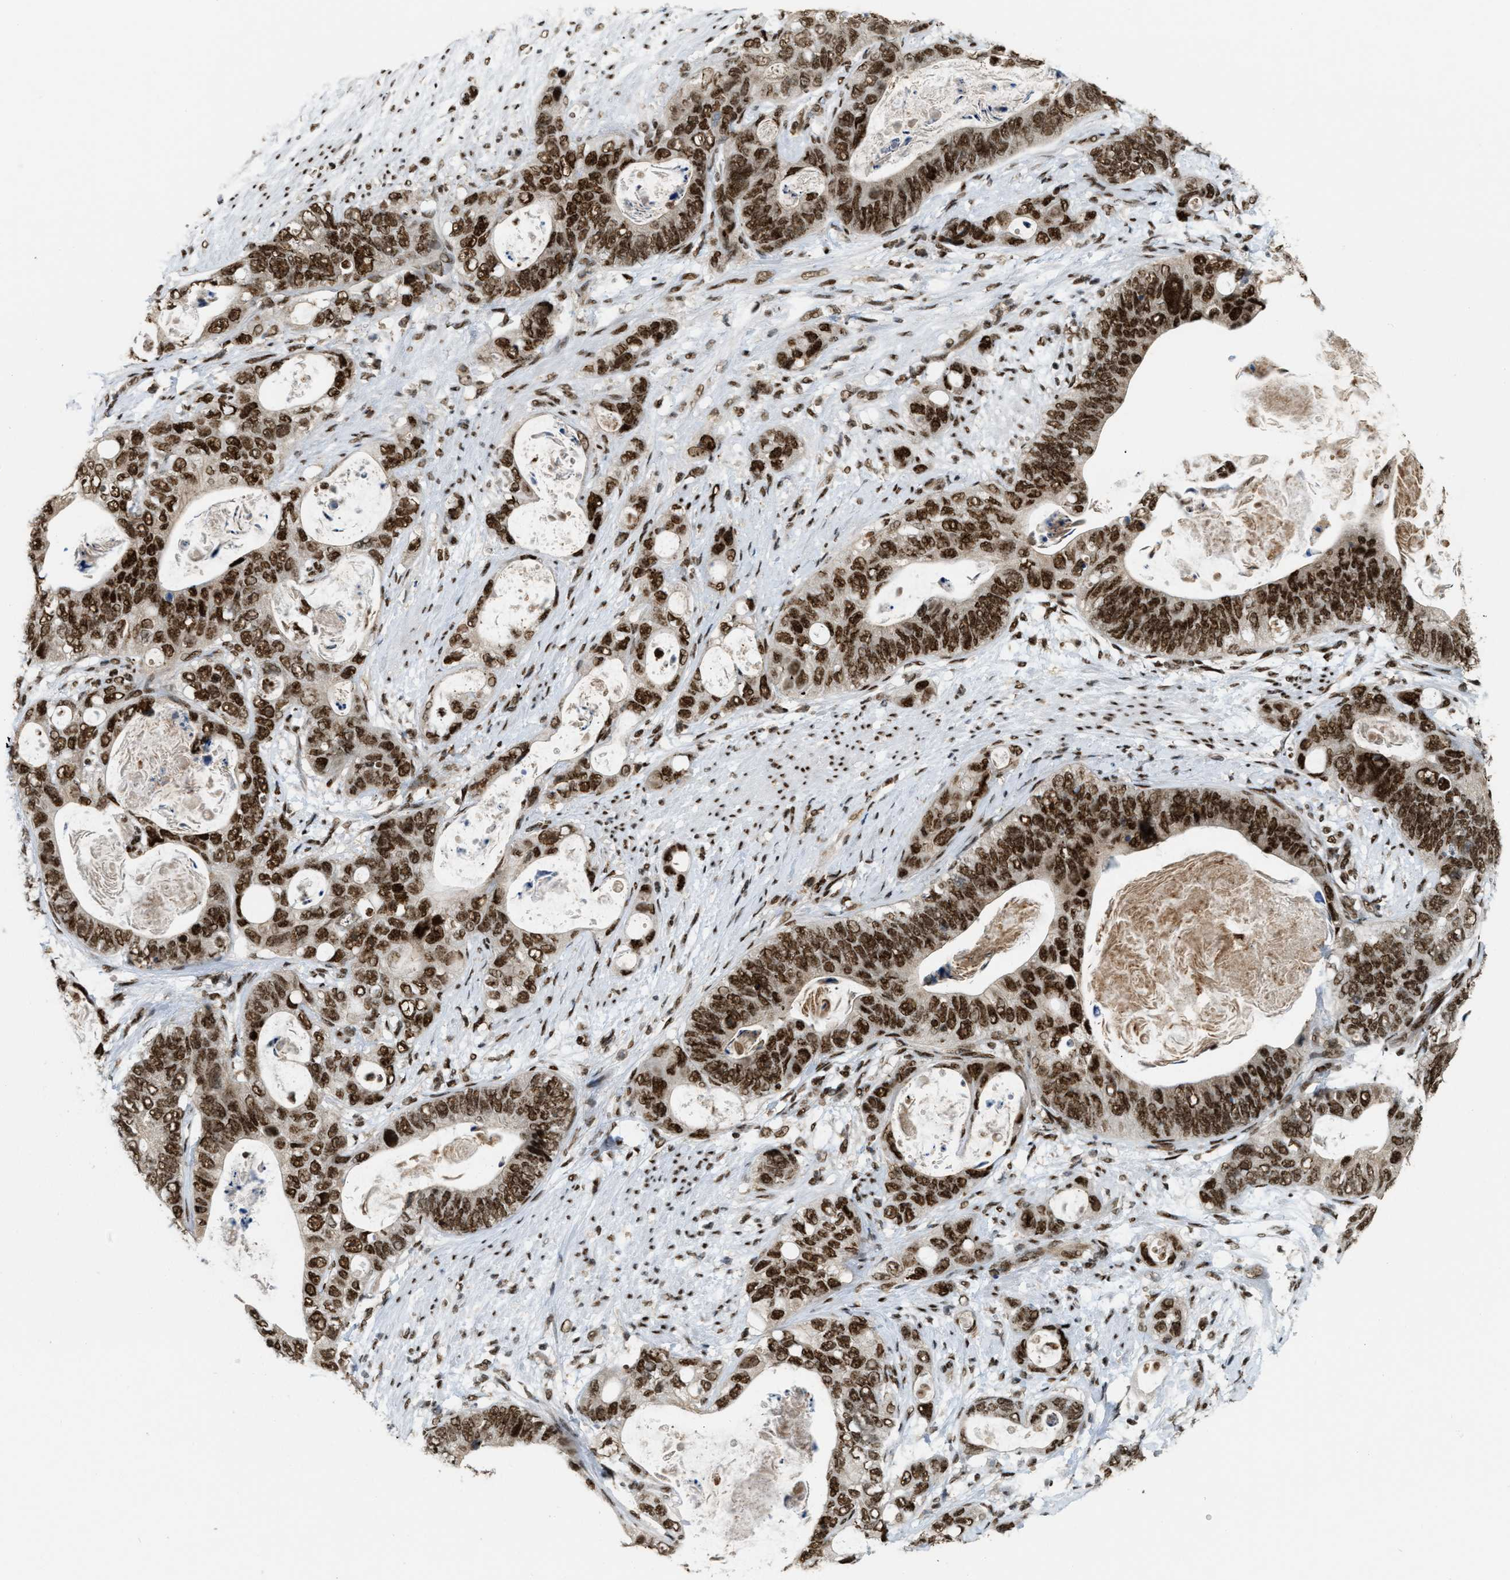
{"staining": {"intensity": "moderate", "quantity": ">75%", "location": "nuclear"}, "tissue": "stomach cancer", "cell_type": "Tumor cells", "image_type": "cancer", "snomed": [{"axis": "morphology", "description": "Normal tissue, NOS"}, {"axis": "morphology", "description": "Adenocarcinoma, NOS"}, {"axis": "topography", "description": "Stomach"}], "caption": "Human stomach adenocarcinoma stained with a protein marker exhibits moderate staining in tumor cells.", "gene": "NUMA1", "patient": {"sex": "female", "age": 89}}